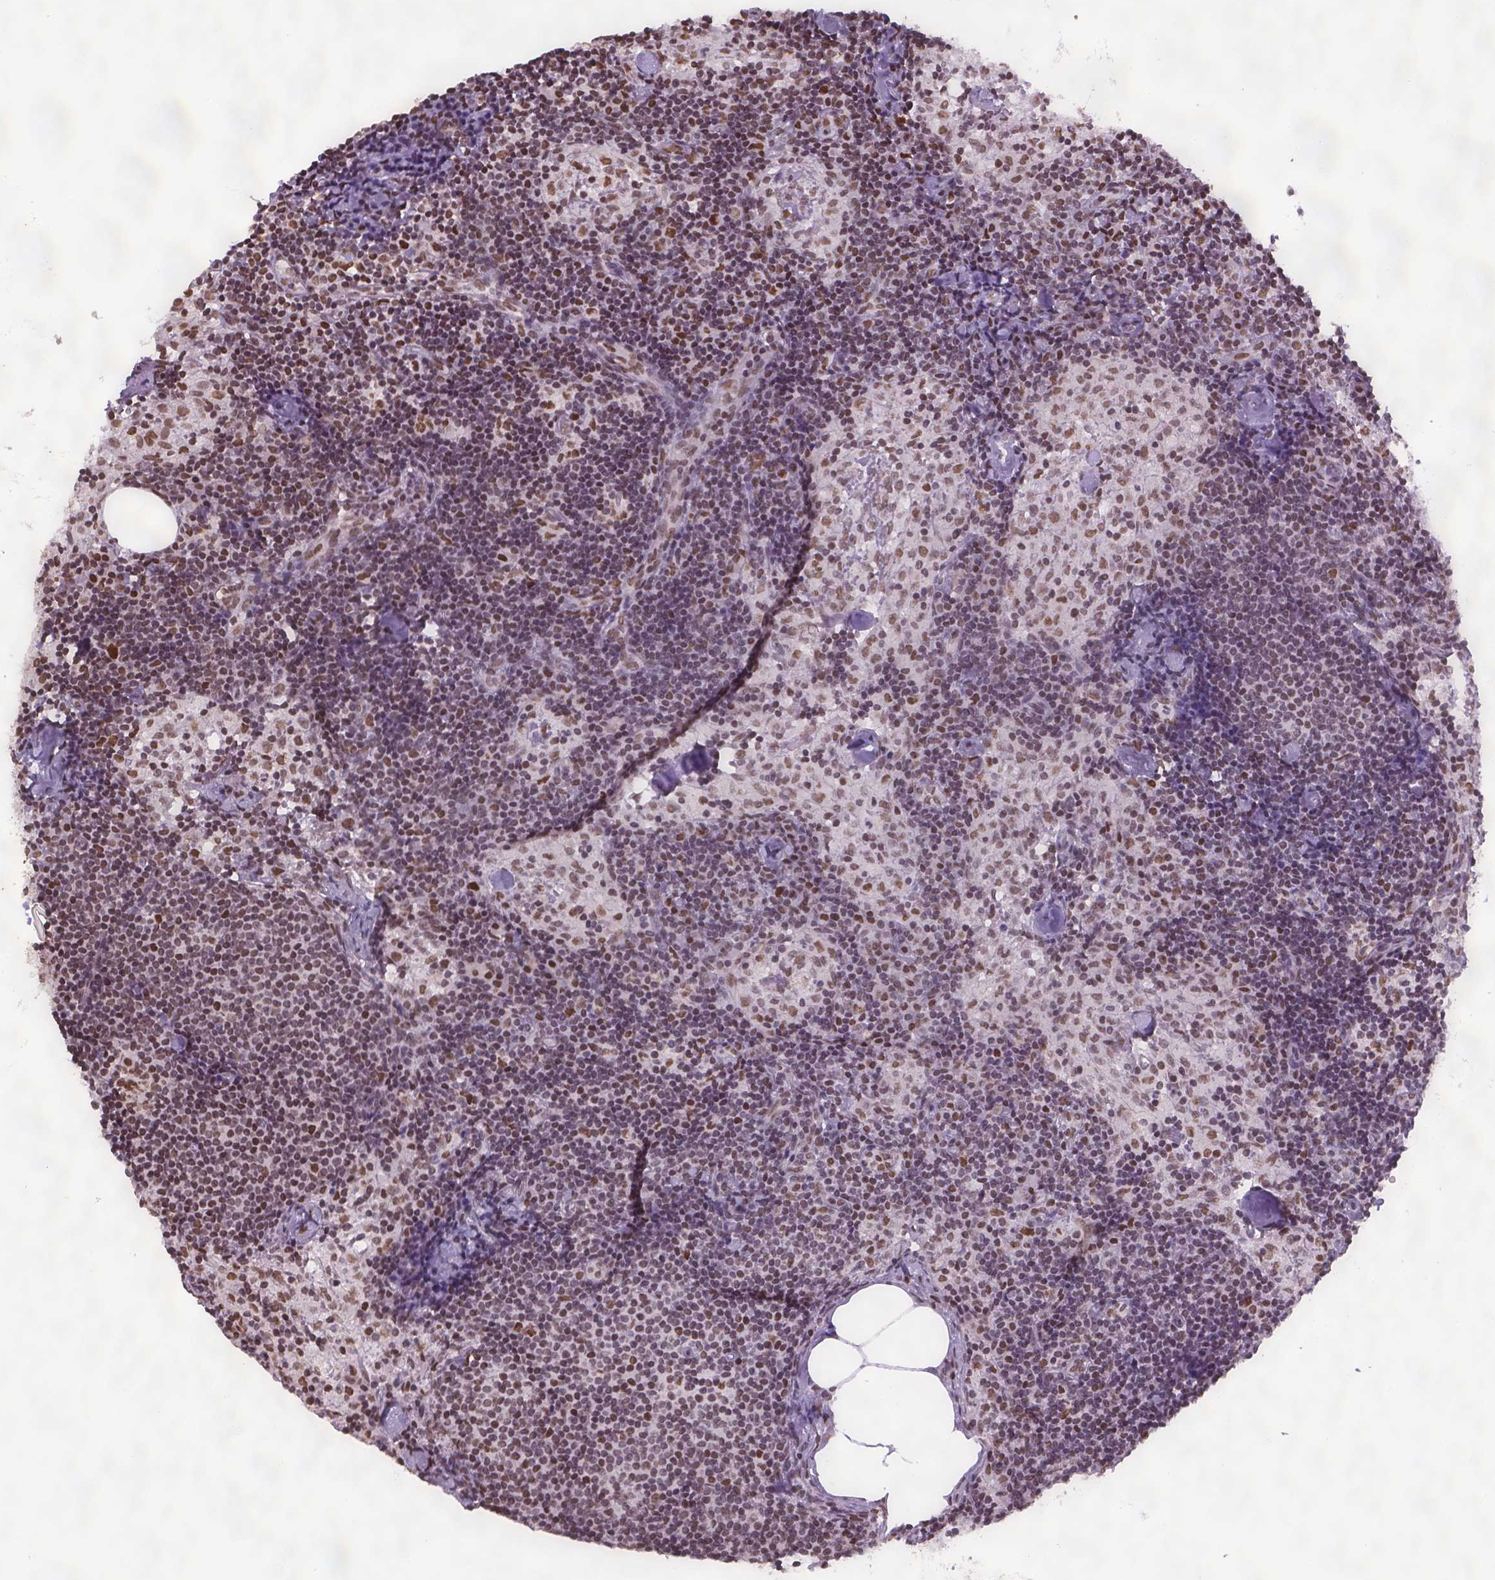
{"staining": {"intensity": "strong", "quantity": ">75%", "location": "nuclear"}, "tissue": "lymph node", "cell_type": "Germinal center cells", "image_type": "normal", "snomed": [{"axis": "morphology", "description": "Normal tissue, NOS"}, {"axis": "topography", "description": "Lymph node"}], "caption": "A micrograph showing strong nuclear positivity in approximately >75% of germinal center cells in normal lymph node, as visualized by brown immunohistochemical staining.", "gene": "FANCE", "patient": {"sex": "female", "age": 69}}